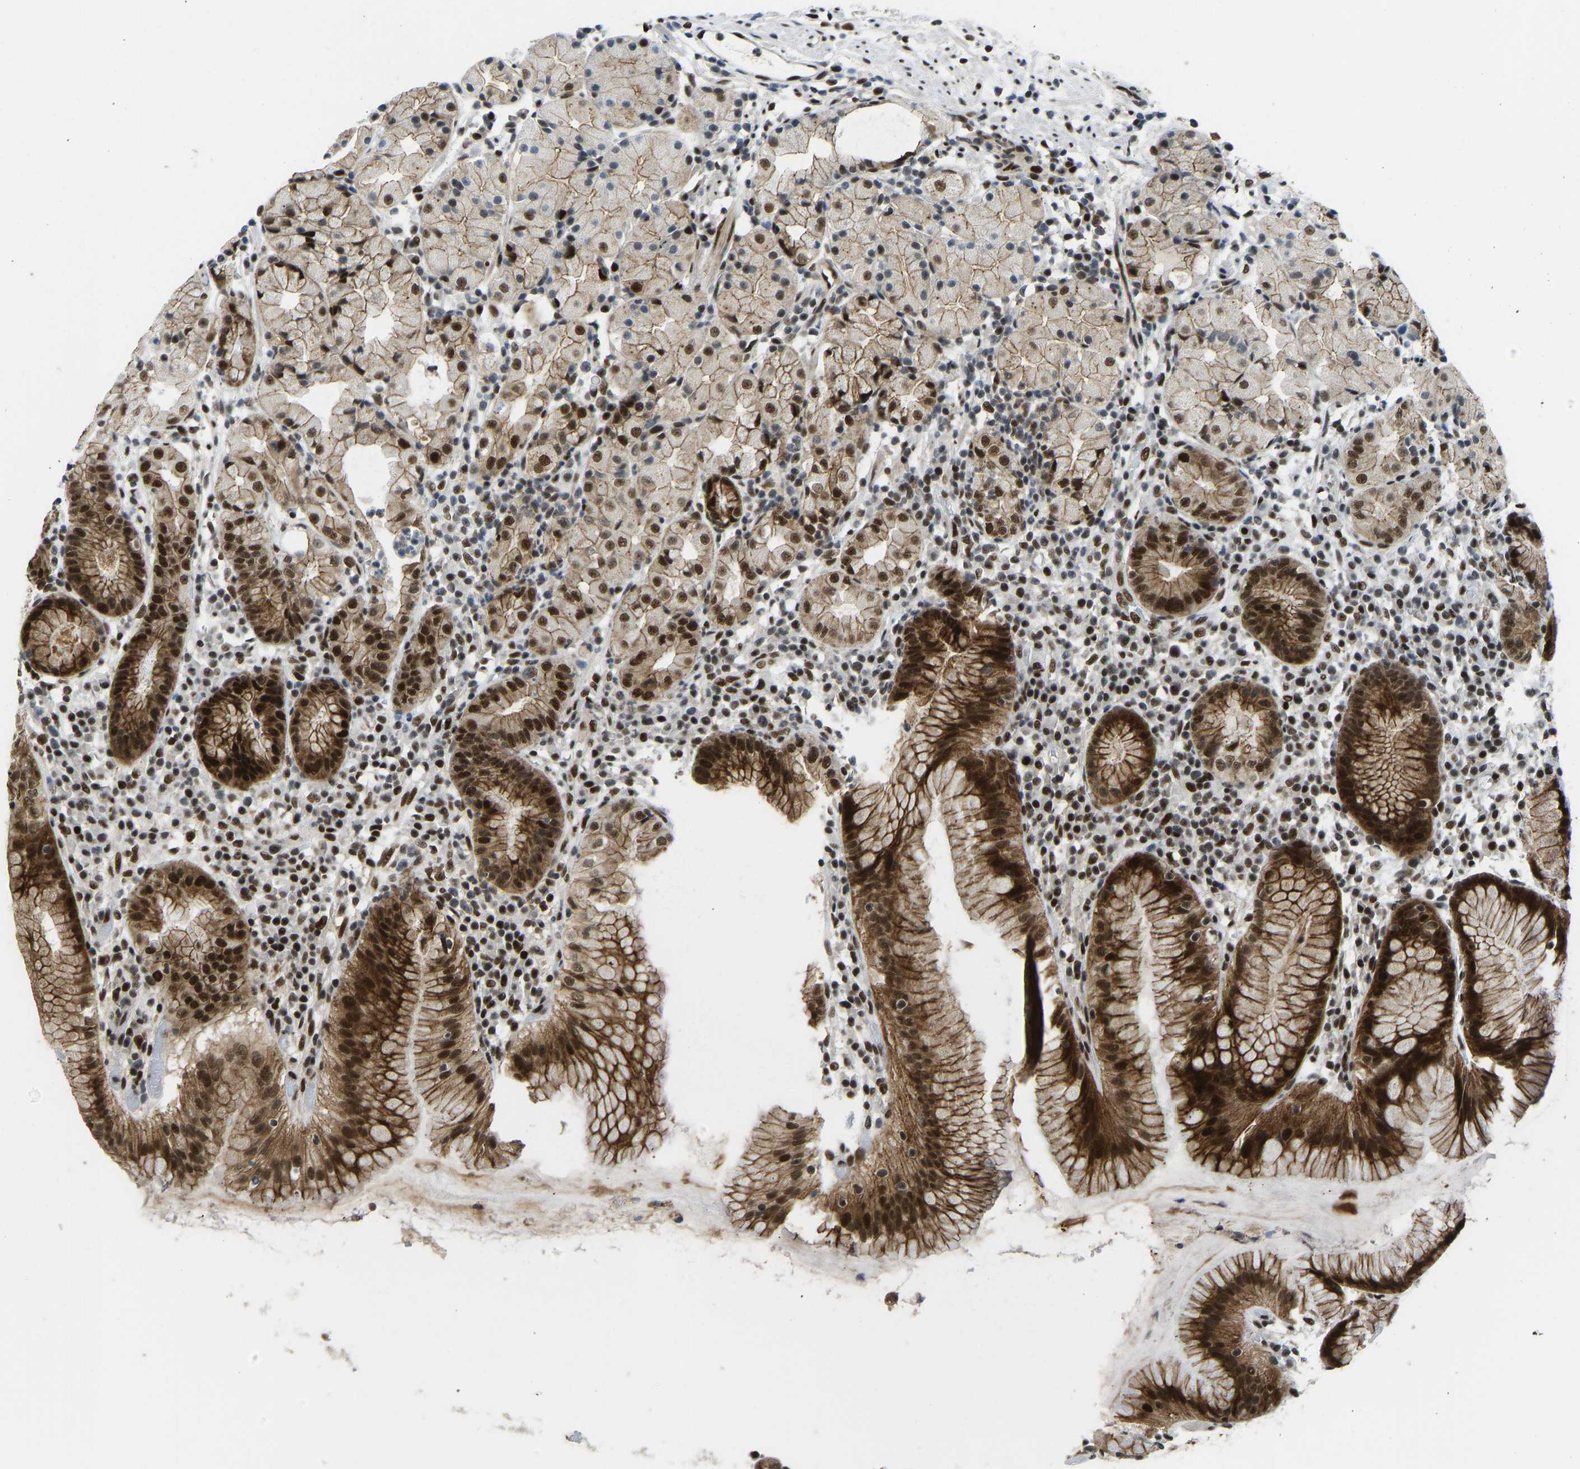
{"staining": {"intensity": "strong", "quantity": "25%-75%", "location": "cytoplasmic/membranous,nuclear"}, "tissue": "stomach", "cell_type": "Glandular cells", "image_type": "normal", "snomed": [{"axis": "morphology", "description": "Normal tissue, NOS"}, {"axis": "topography", "description": "Stomach"}, {"axis": "topography", "description": "Stomach, lower"}], "caption": "This image demonstrates normal stomach stained with immunohistochemistry (IHC) to label a protein in brown. The cytoplasmic/membranous,nuclear of glandular cells show strong positivity for the protein. Nuclei are counter-stained blue.", "gene": "FOXK1", "patient": {"sex": "female", "age": 75}}